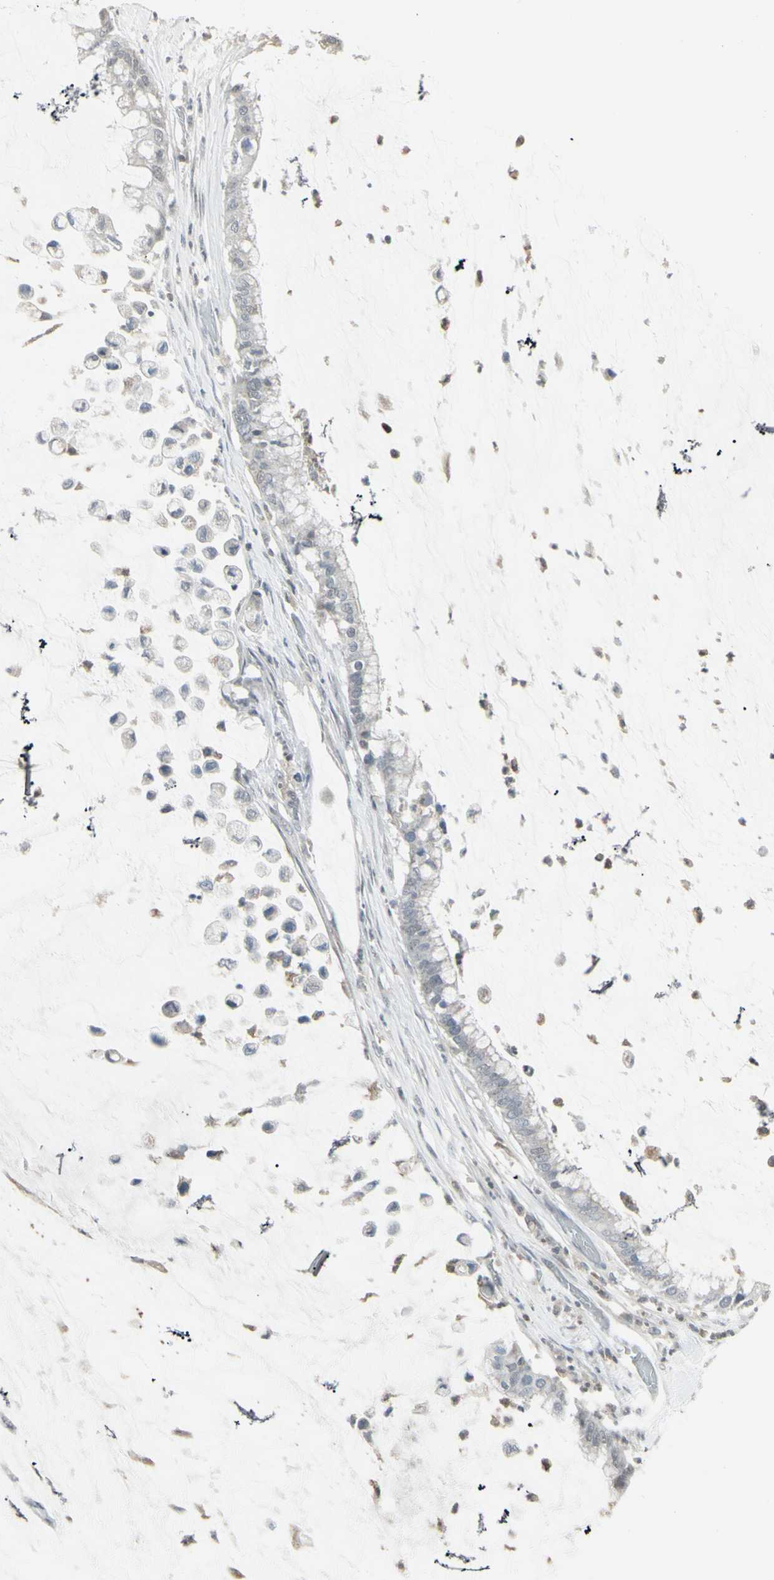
{"staining": {"intensity": "negative", "quantity": "none", "location": "none"}, "tissue": "pancreatic cancer", "cell_type": "Tumor cells", "image_type": "cancer", "snomed": [{"axis": "morphology", "description": "Adenocarcinoma, NOS"}, {"axis": "topography", "description": "Pancreas"}], "caption": "Immunohistochemistry micrograph of human pancreatic adenocarcinoma stained for a protein (brown), which shows no expression in tumor cells.", "gene": "SAMSN1", "patient": {"sex": "male", "age": 41}}